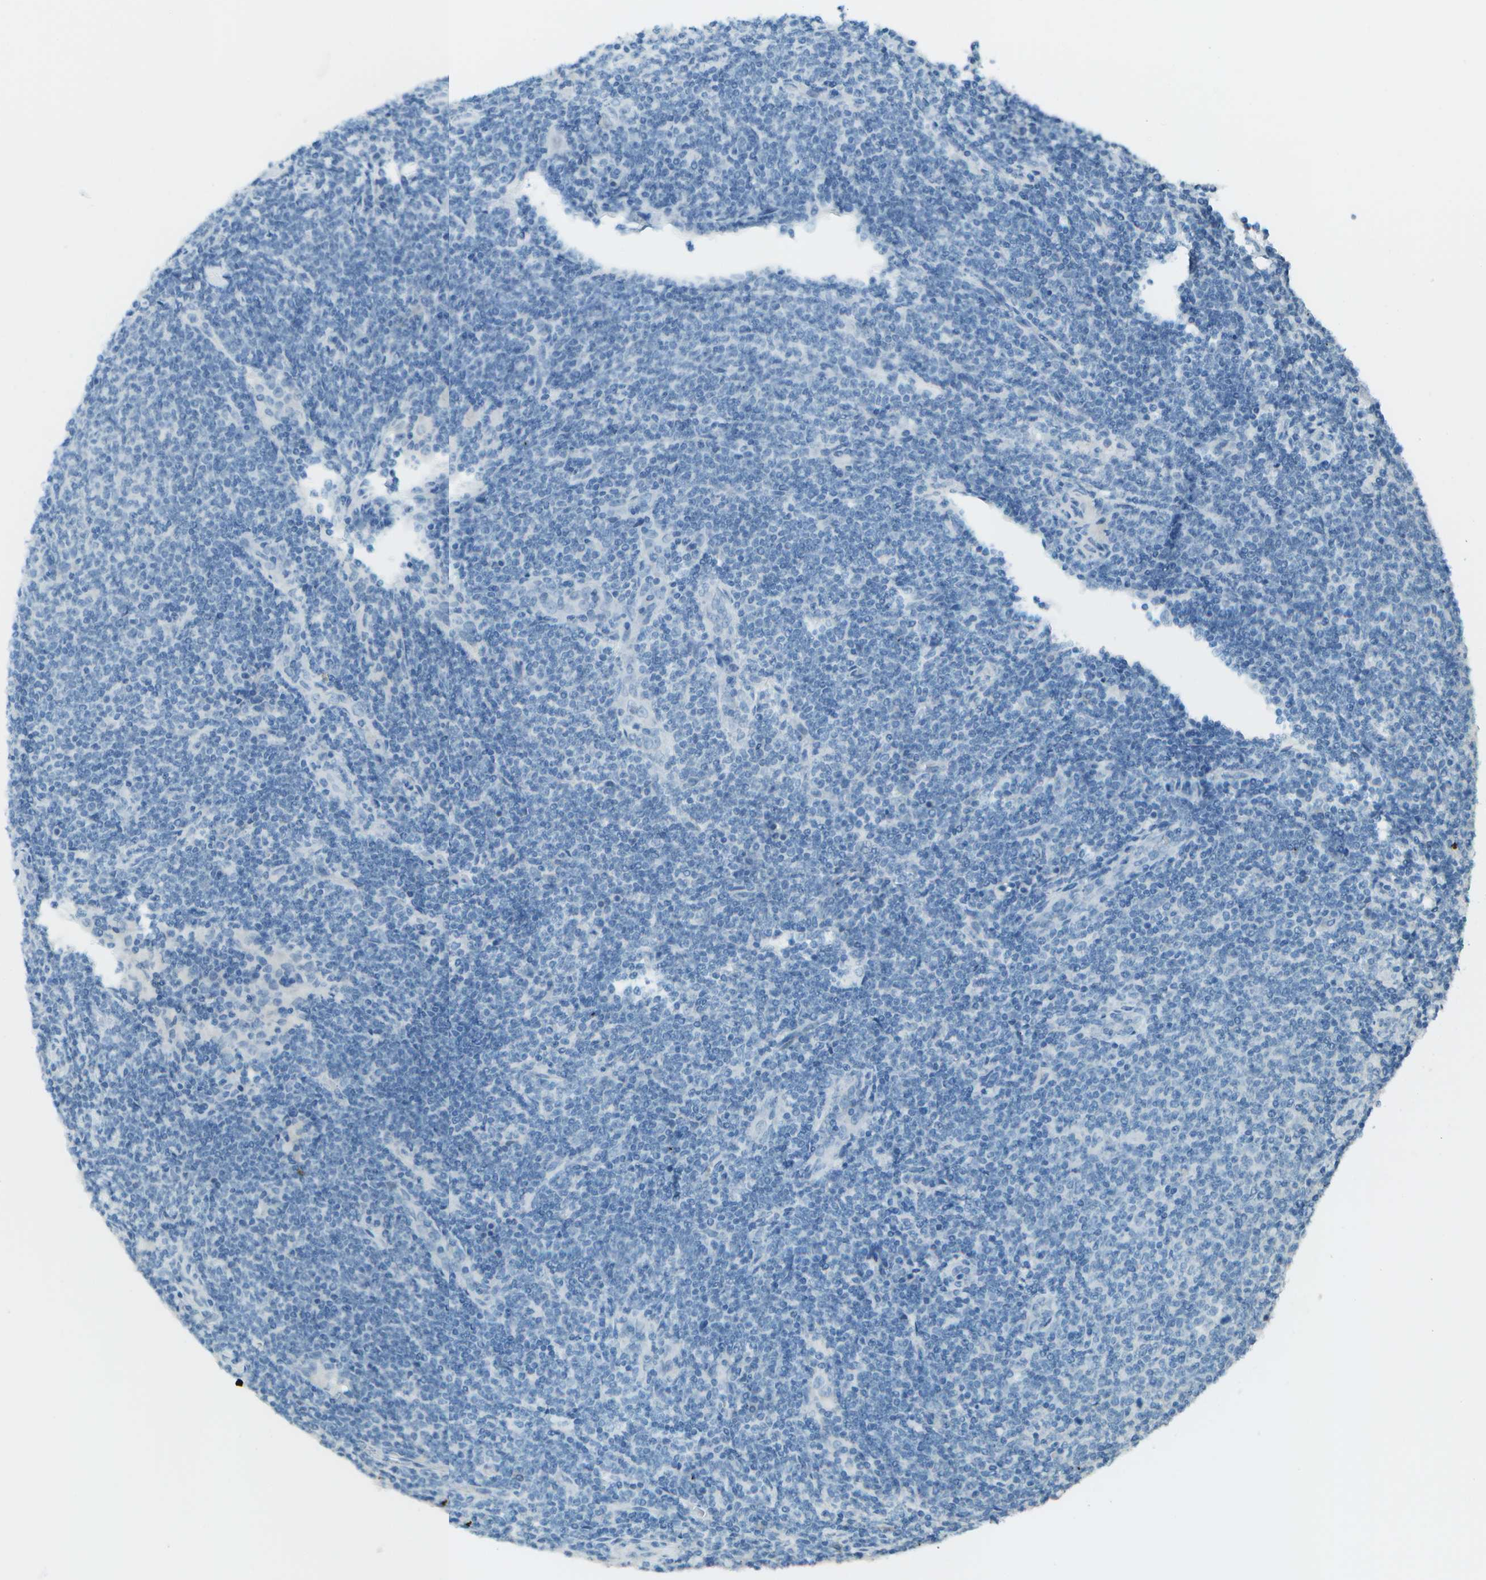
{"staining": {"intensity": "negative", "quantity": "none", "location": "none"}, "tissue": "lymphoma", "cell_type": "Tumor cells", "image_type": "cancer", "snomed": [{"axis": "morphology", "description": "Malignant lymphoma, non-Hodgkin's type, Low grade"}, {"axis": "topography", "description": "Lymph node"}], "caption": "Histopathology image shows no protein positivity in tumor cells of malignant lymphoma, non-Hodgkin's type (low-grade) tissue.", "gene": "LGI2", "patient": {"sex": "male", "age": 66}}